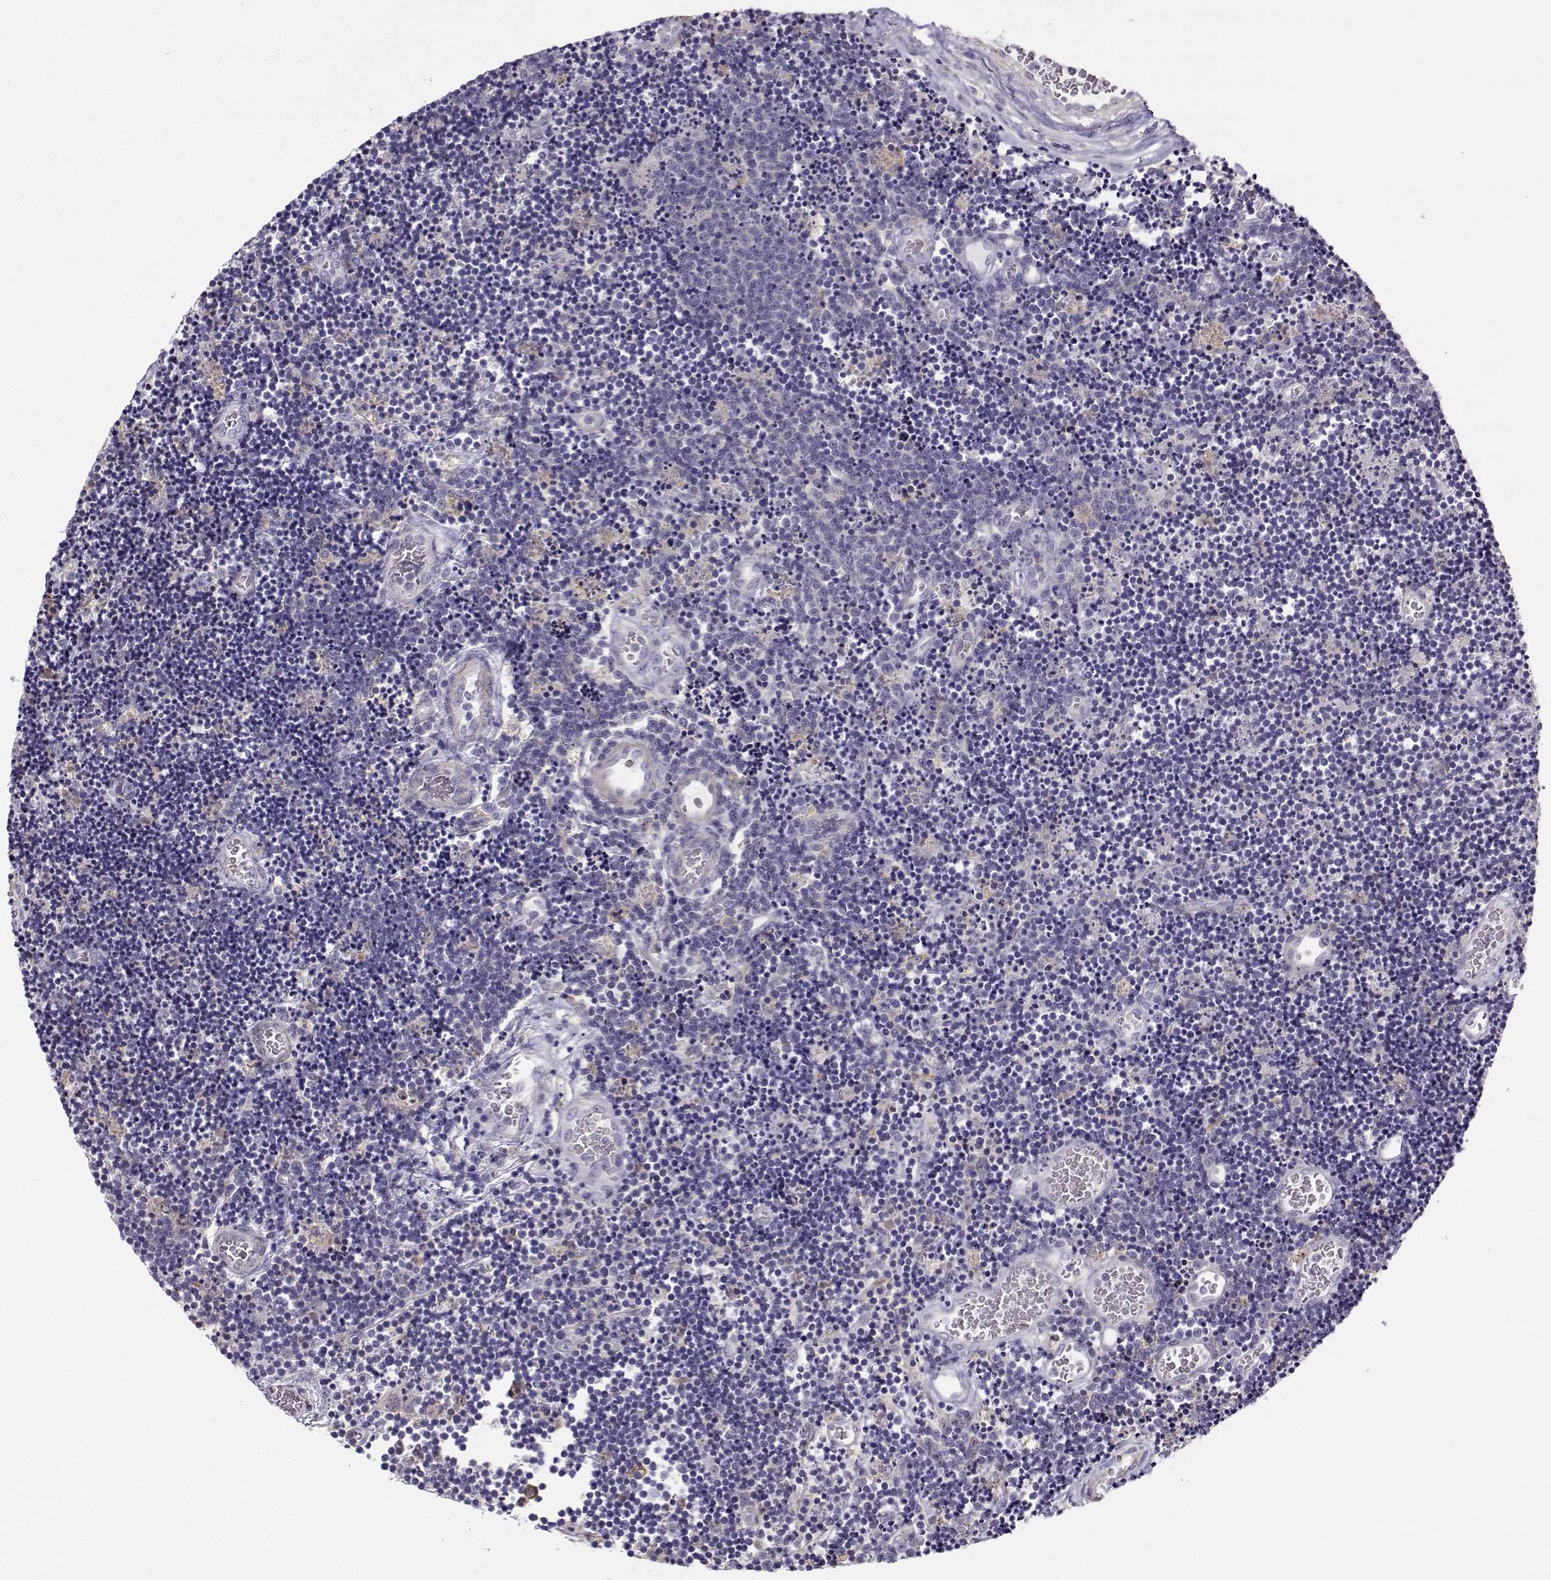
{"staining": {"intensity": "negative", "quantity": "none", "location": "none"}, "tissue": "lymphoma", "cell_type": "Tumor cells", "image_type": "cancer", "snomed": [{"axis": "morphology", "description": "Malignant lymphoma, non-Hodgkin's type, Low grade"}, {"axis": "topography", "description": "Brain"}], "caption": "Immunohistochemistry (IHC) of human low-grade malignant lymphoma, non-Hodgkin's type exhibits no staining in tumor cells.", "gene": "UCP3", "patient": {"sex": "female", "age": 66}}